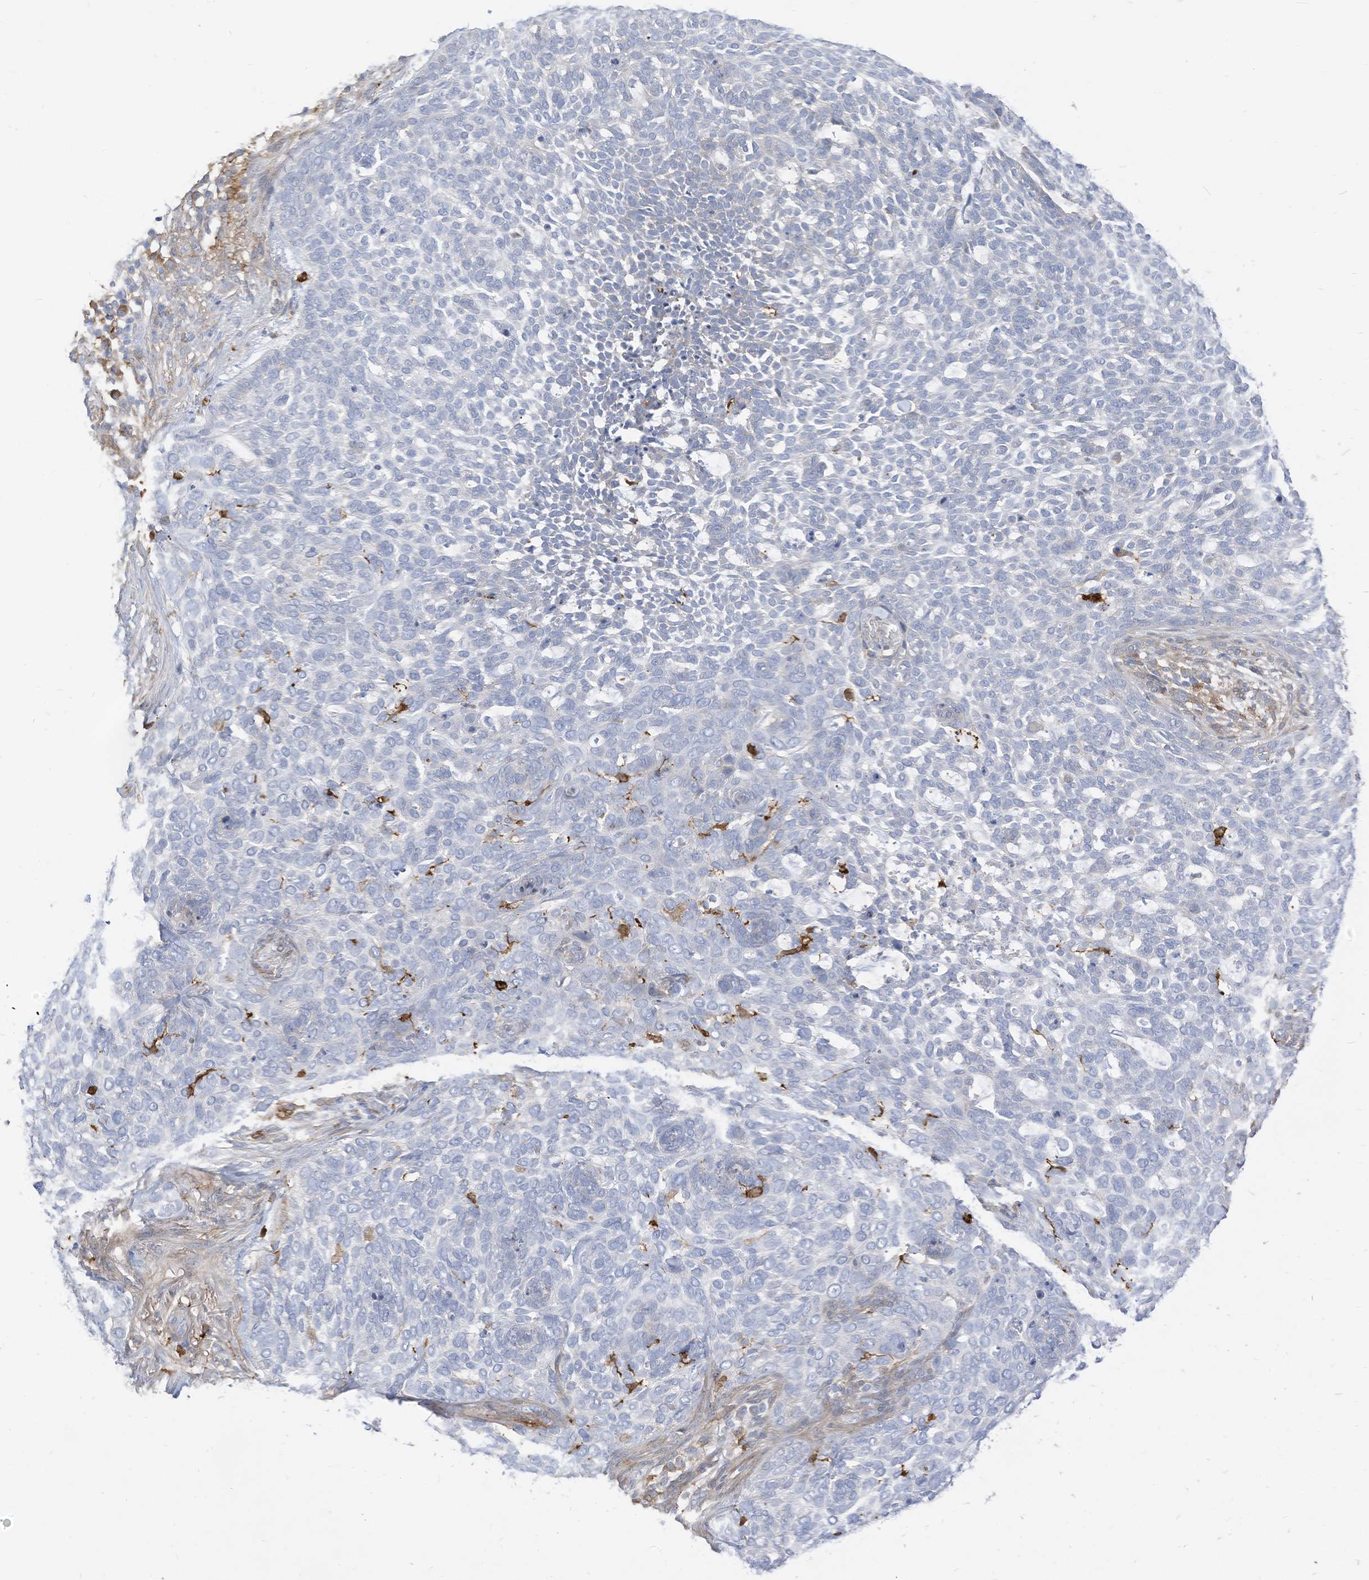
{"staining": {"intensity": "negative", "quantity": "none", "location": "none"}, "tissue": "skin cancer", "cell_type": "Tumor cells", "image_type": "cancer", "snomed": [{"axis": "morphology", "description": "Basal cell carcinoma"}, {"axis": "topography", "description": "Skin"}], "caption": "IHC histopathology image of neoplastic tissue: human basal cell carcinoma (skin) stained with DAB demonstrates no significant protein expression in tumor cells. The staining was performed using DAB (3,3'-diaminobenzidine) to visualize the protein expression in brown, while the nuclei were stained in blue with hematoxylin (Magnification: 20x).", "gene": "ATP13A1", "patient": {"sex": "female", "age": 64}}